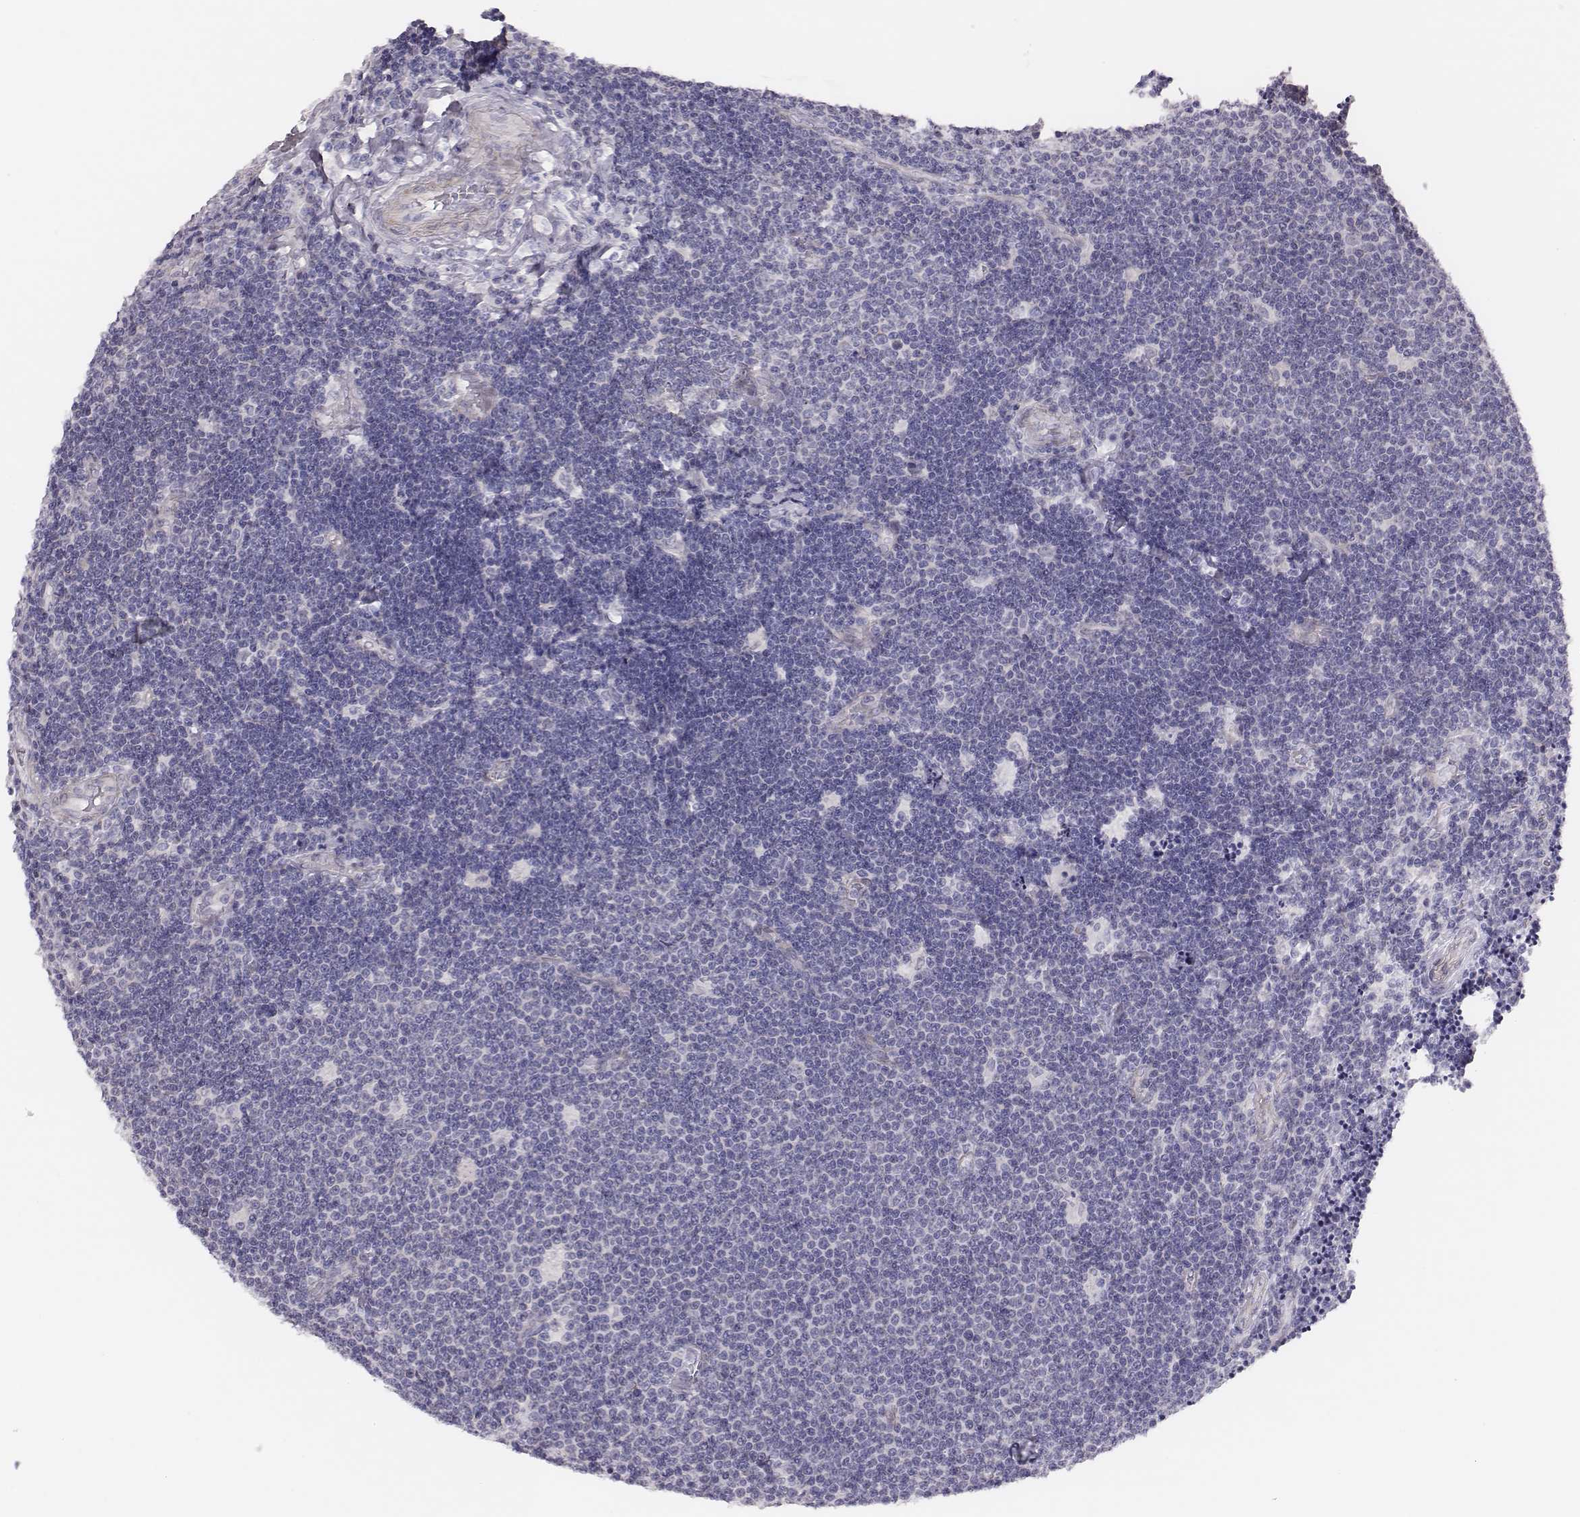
{"staining": {"intensity": "negative", "quantity": "none", "location": "none"}, "tissue": "lymphoma", "cell_type": "Tumor cells", "image_type": "cancer", "snomed": [{"axis": "morphology", "description": "Malignant lymphoma, non-Hodgkin's type, Low grade"}, {"axis": "topography", "description": "Brain"}], "caption": "The micrograph demonstrates no significant positivity in tumor cells of lymphoma.", "gene": "SCML2", "patient": {"sex": "female", "age": 66}}